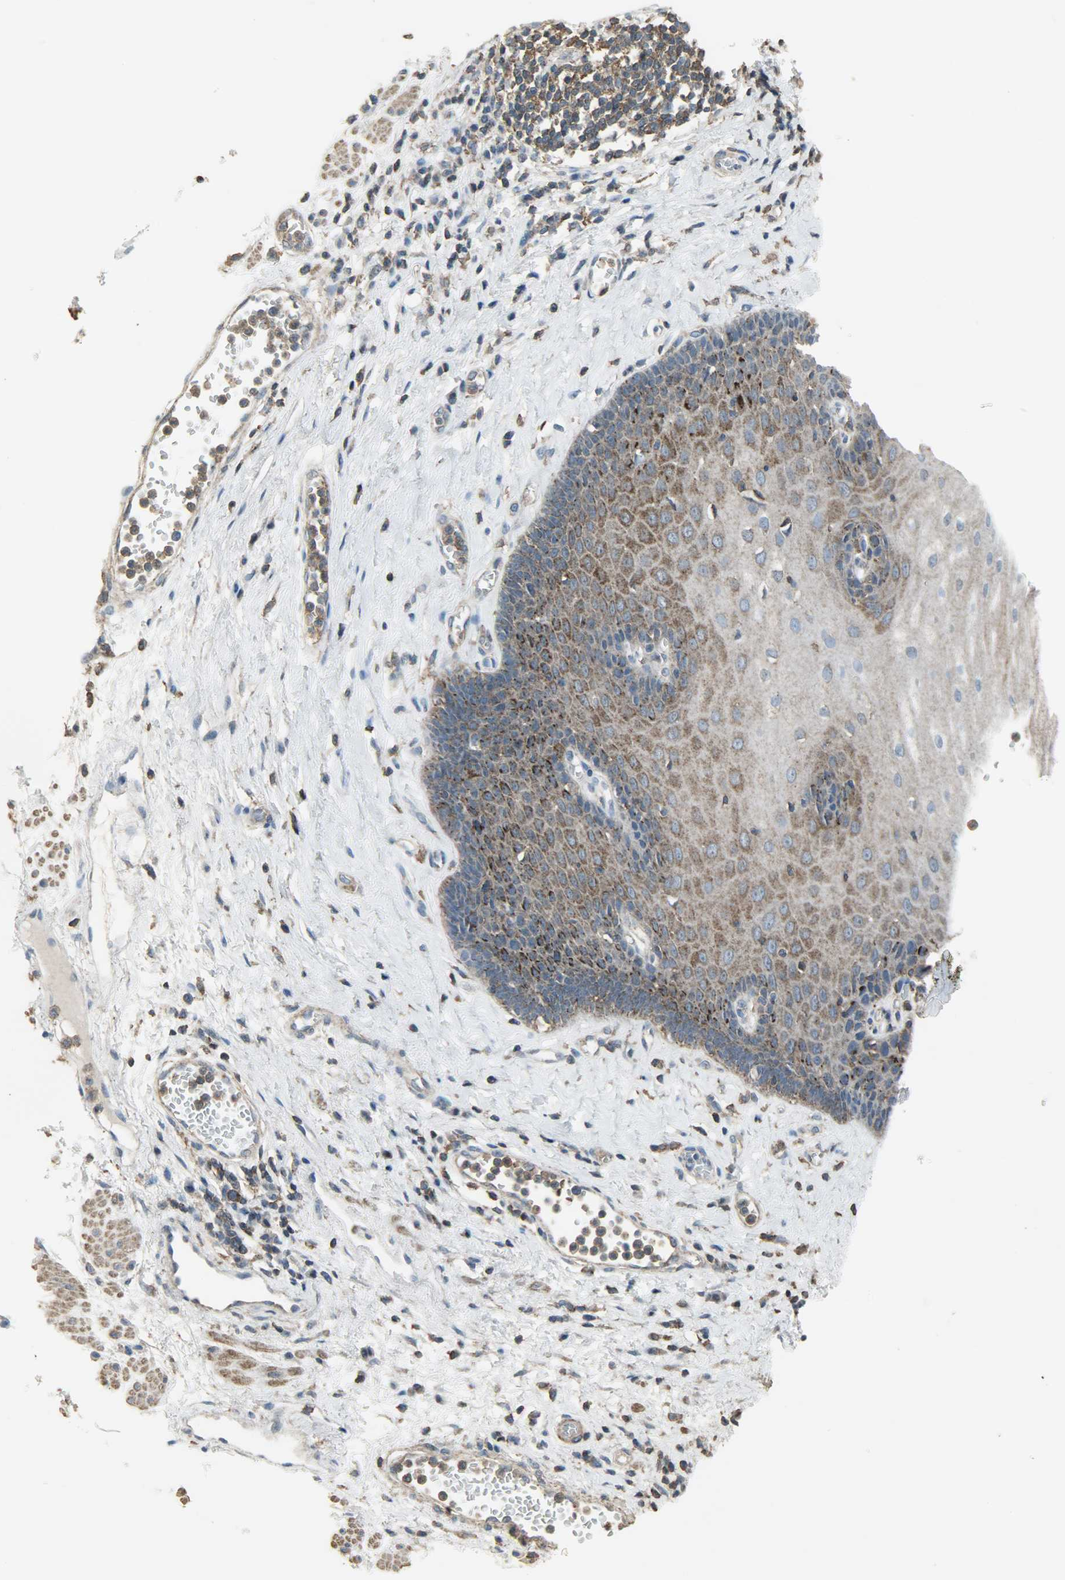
{"staining": {"intensity": "moderate", "quantity": "<25%", "location": "cytoplasmic/membranous"}, "tissue": "esophagus", "cell_type": "Squamous epithelial cells", "image_type": "normal", "snomed": [{"axis": "morphology", "description": "Normal tissue, NOS"}, {"axis": "morphology", "description": "Squamous cell carcinoma, NOS"}, {"axis": "topography", "description": "Esophagus"}], "caption": "High-power microscopy captured an immunohistochemistry photomicrograph of benign esophagus, revealing moderate cytoplasmic/membranous staining in about <25% of squamous epithelial cells.", "gene": "DNAJA4", "patient": {"sex": "male", "age": 65}}